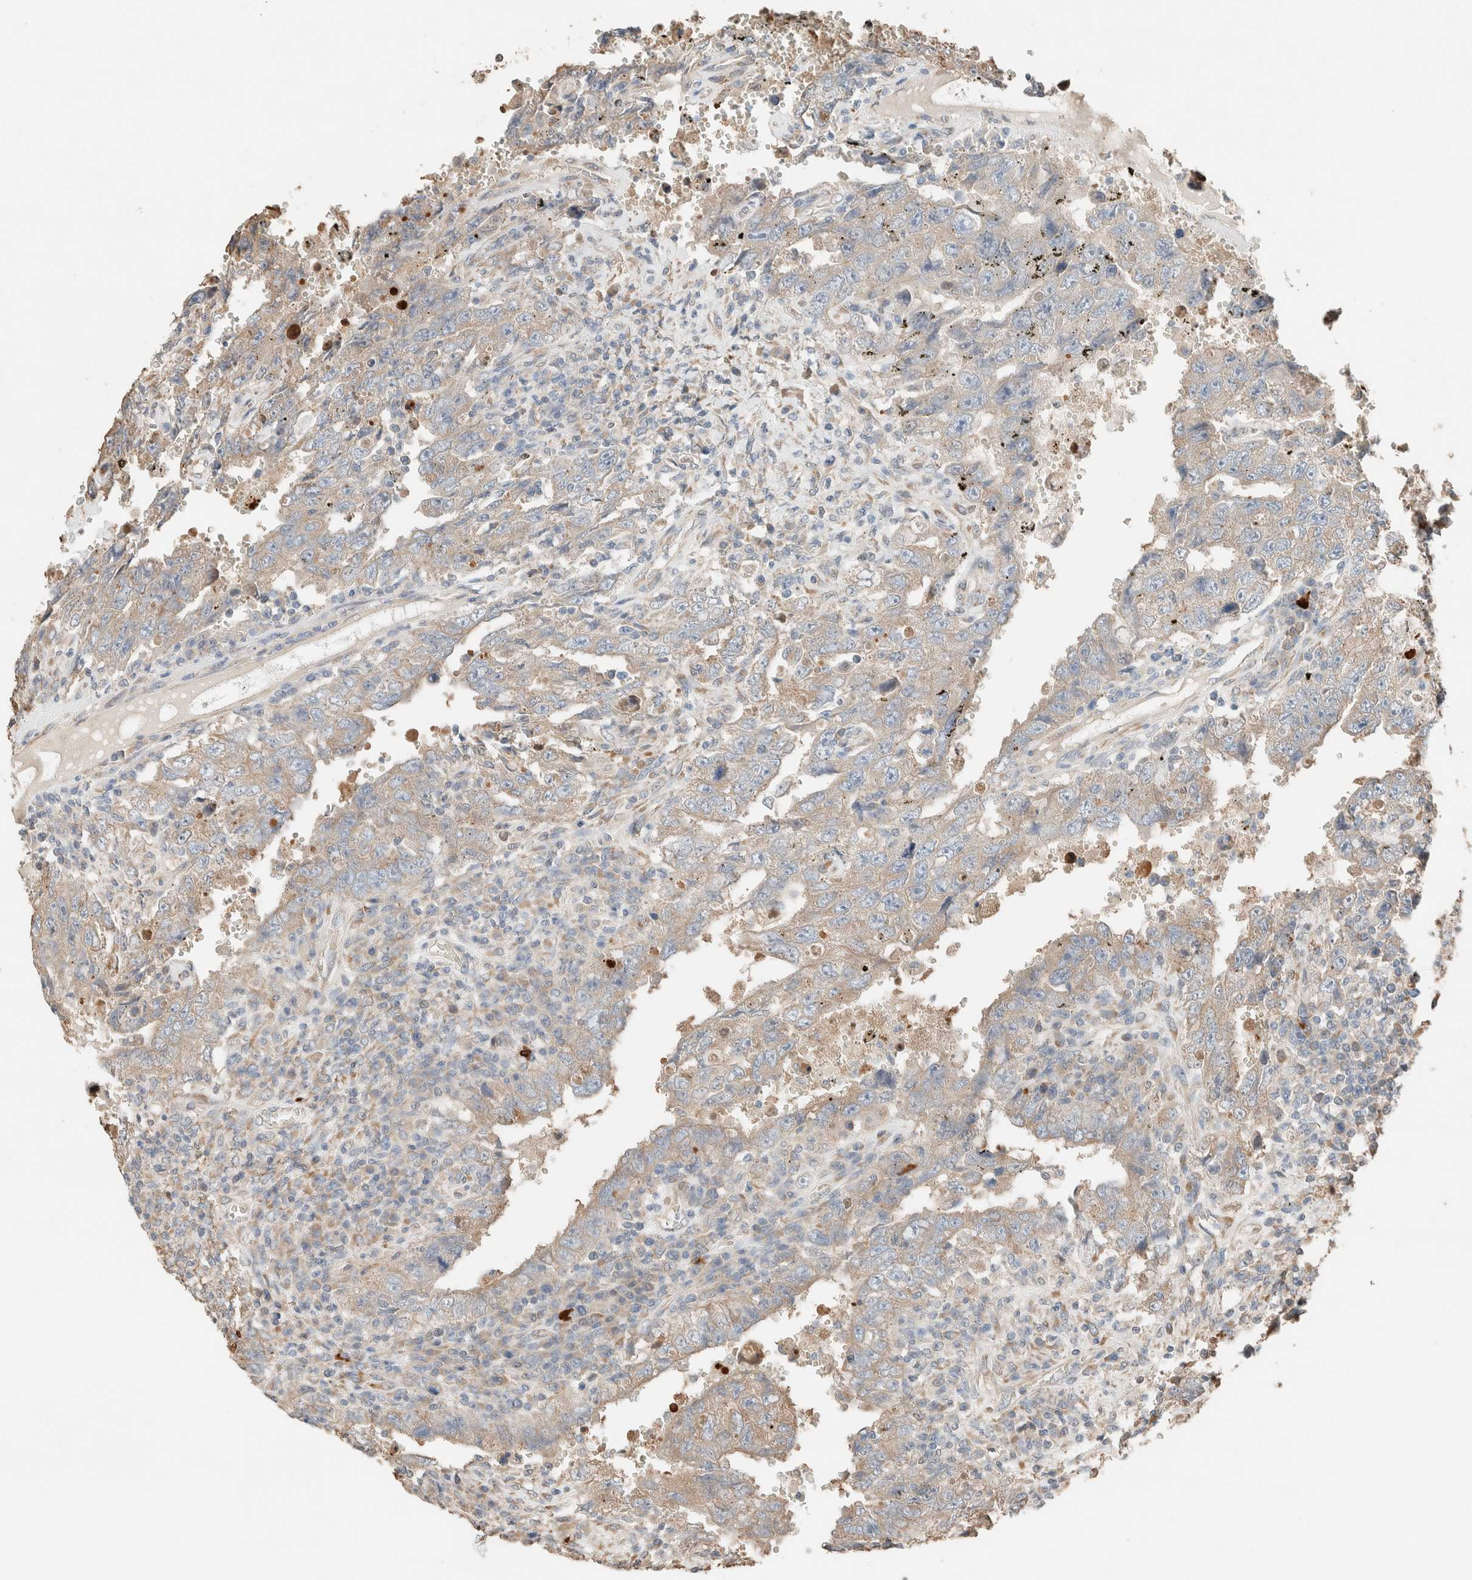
{"staining": {"intensity": "weak", "quantity": ">75%", "location": "cytoplasmic/membranous"}, "tissue": "testis cancer", "cell_type": "Tumor cells", "image_type": "cancer", "snomed": [{"axis": "morphology", "description": "Carcinoma, Embryonal, NOS"}, {"axis": "topography", "description": "Testis"}], "caption": "Approximately >75% of tumor cells in testis cancer (embryonal carcinoma) reveal weak cytoplasmic/membranous protein expression as visualized by brown immunohistochemical staining.", "gene": "TUBD1", "patient": {"sex": "male", "age": 26}}